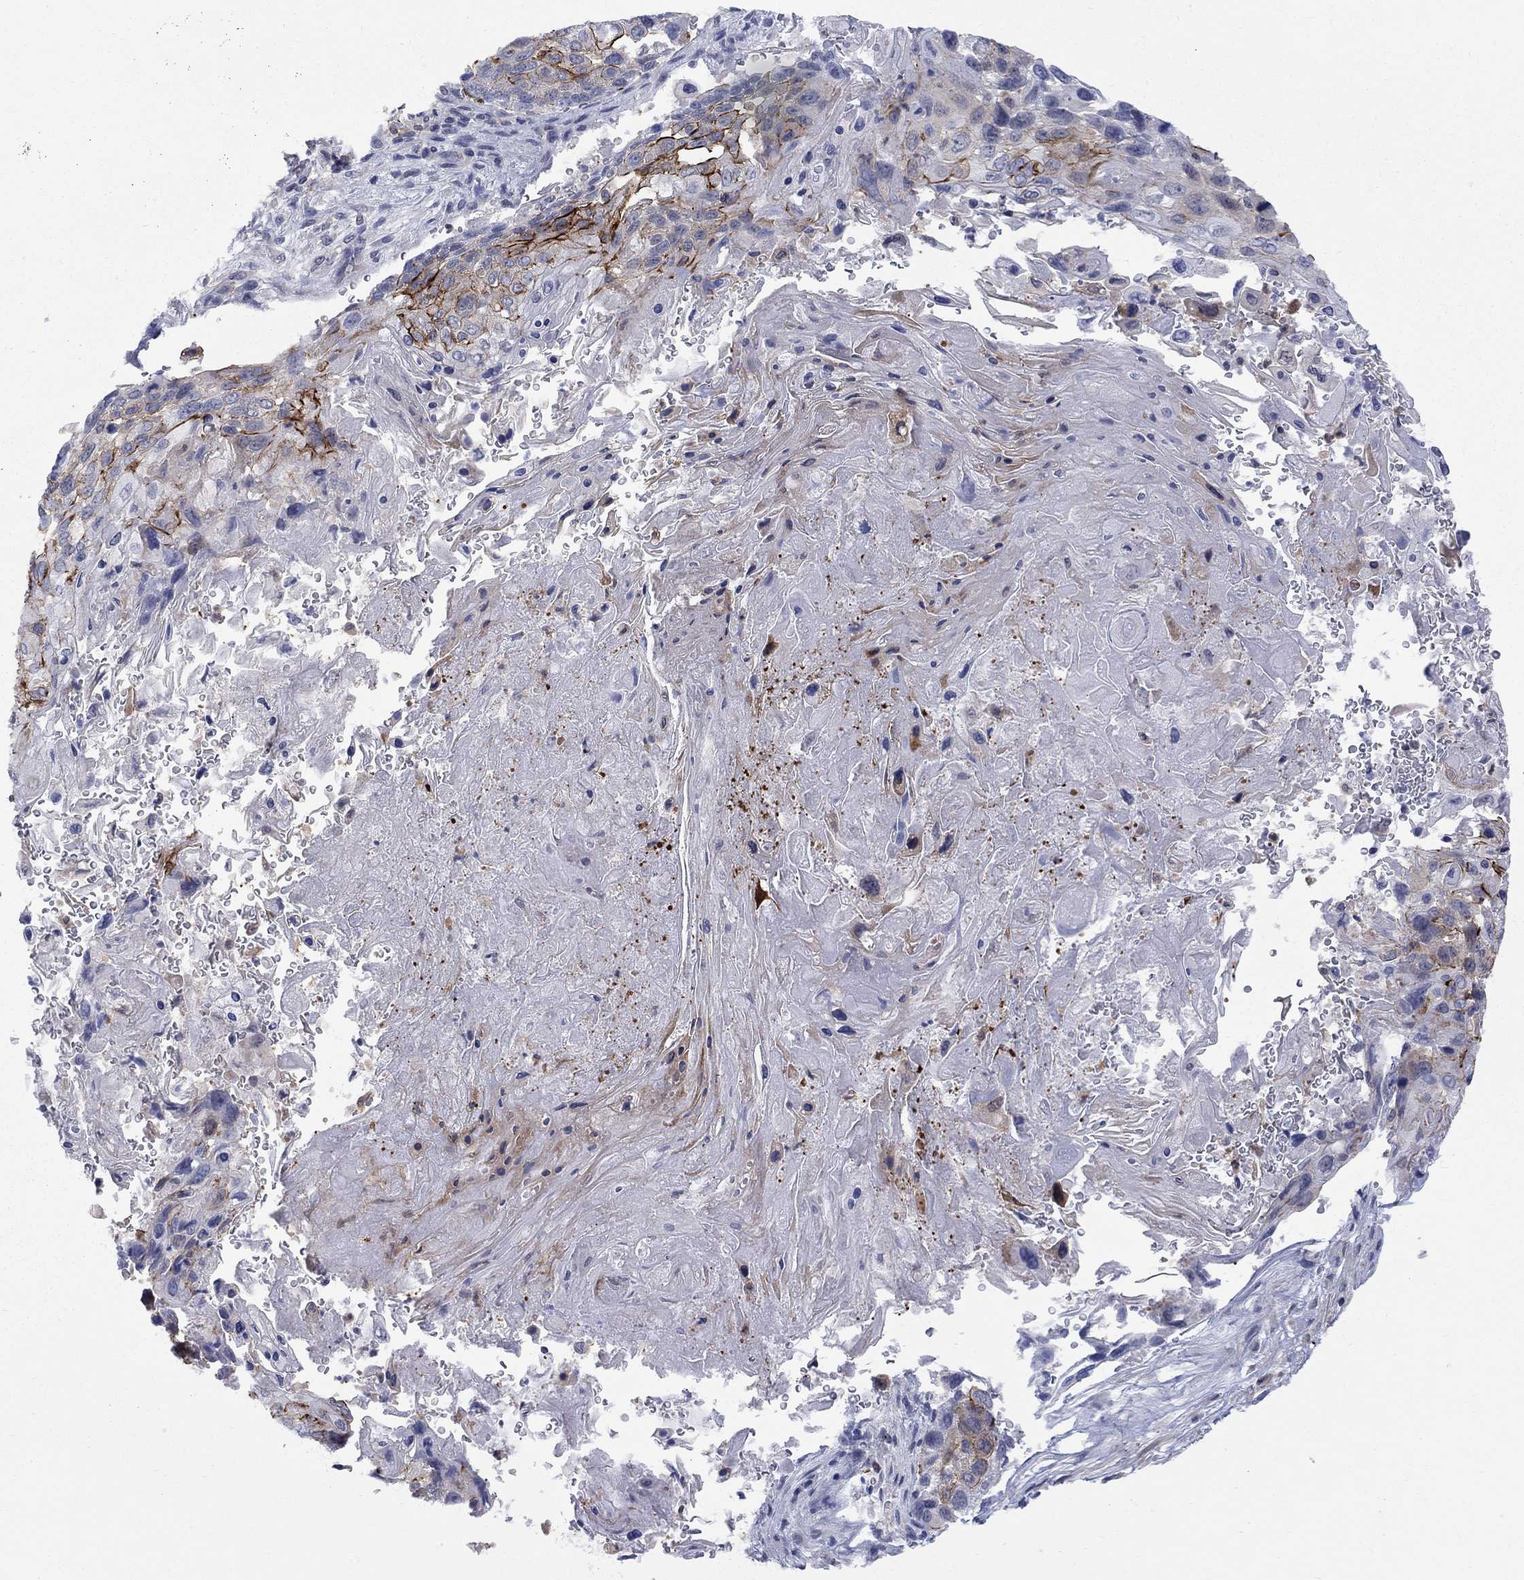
{"staining": {"intensity": "strong", "quantity": "<25%", "location": "cytoplasmic/membranous"}, "tissue": "lung cancer", "cell_type": "Tumor cells", "image_type": "cancer", "snomed": [{"axis": "morphology", "description": "Normal tissue, NOS"}, {"axis": "morphology", "description": "Squamous cell carcinoma, NOS"}, {"axis": "topography", "description": "Bronchus"}, {"axis": "topography", "description": "Lung"}], "caption": "Lung cancer (squamous cell carcinoma) tissue displays strong cytoplasmic/membranous expression in about <25% of tumor cells, visualized by immunohistochemistry. (Stains: DAB in brown, nuclei in blue, Microscopy: brightfield microscopy at high magnification).", "gene": "HKDC1", "patient": {"sex": "male", "age": 69}}